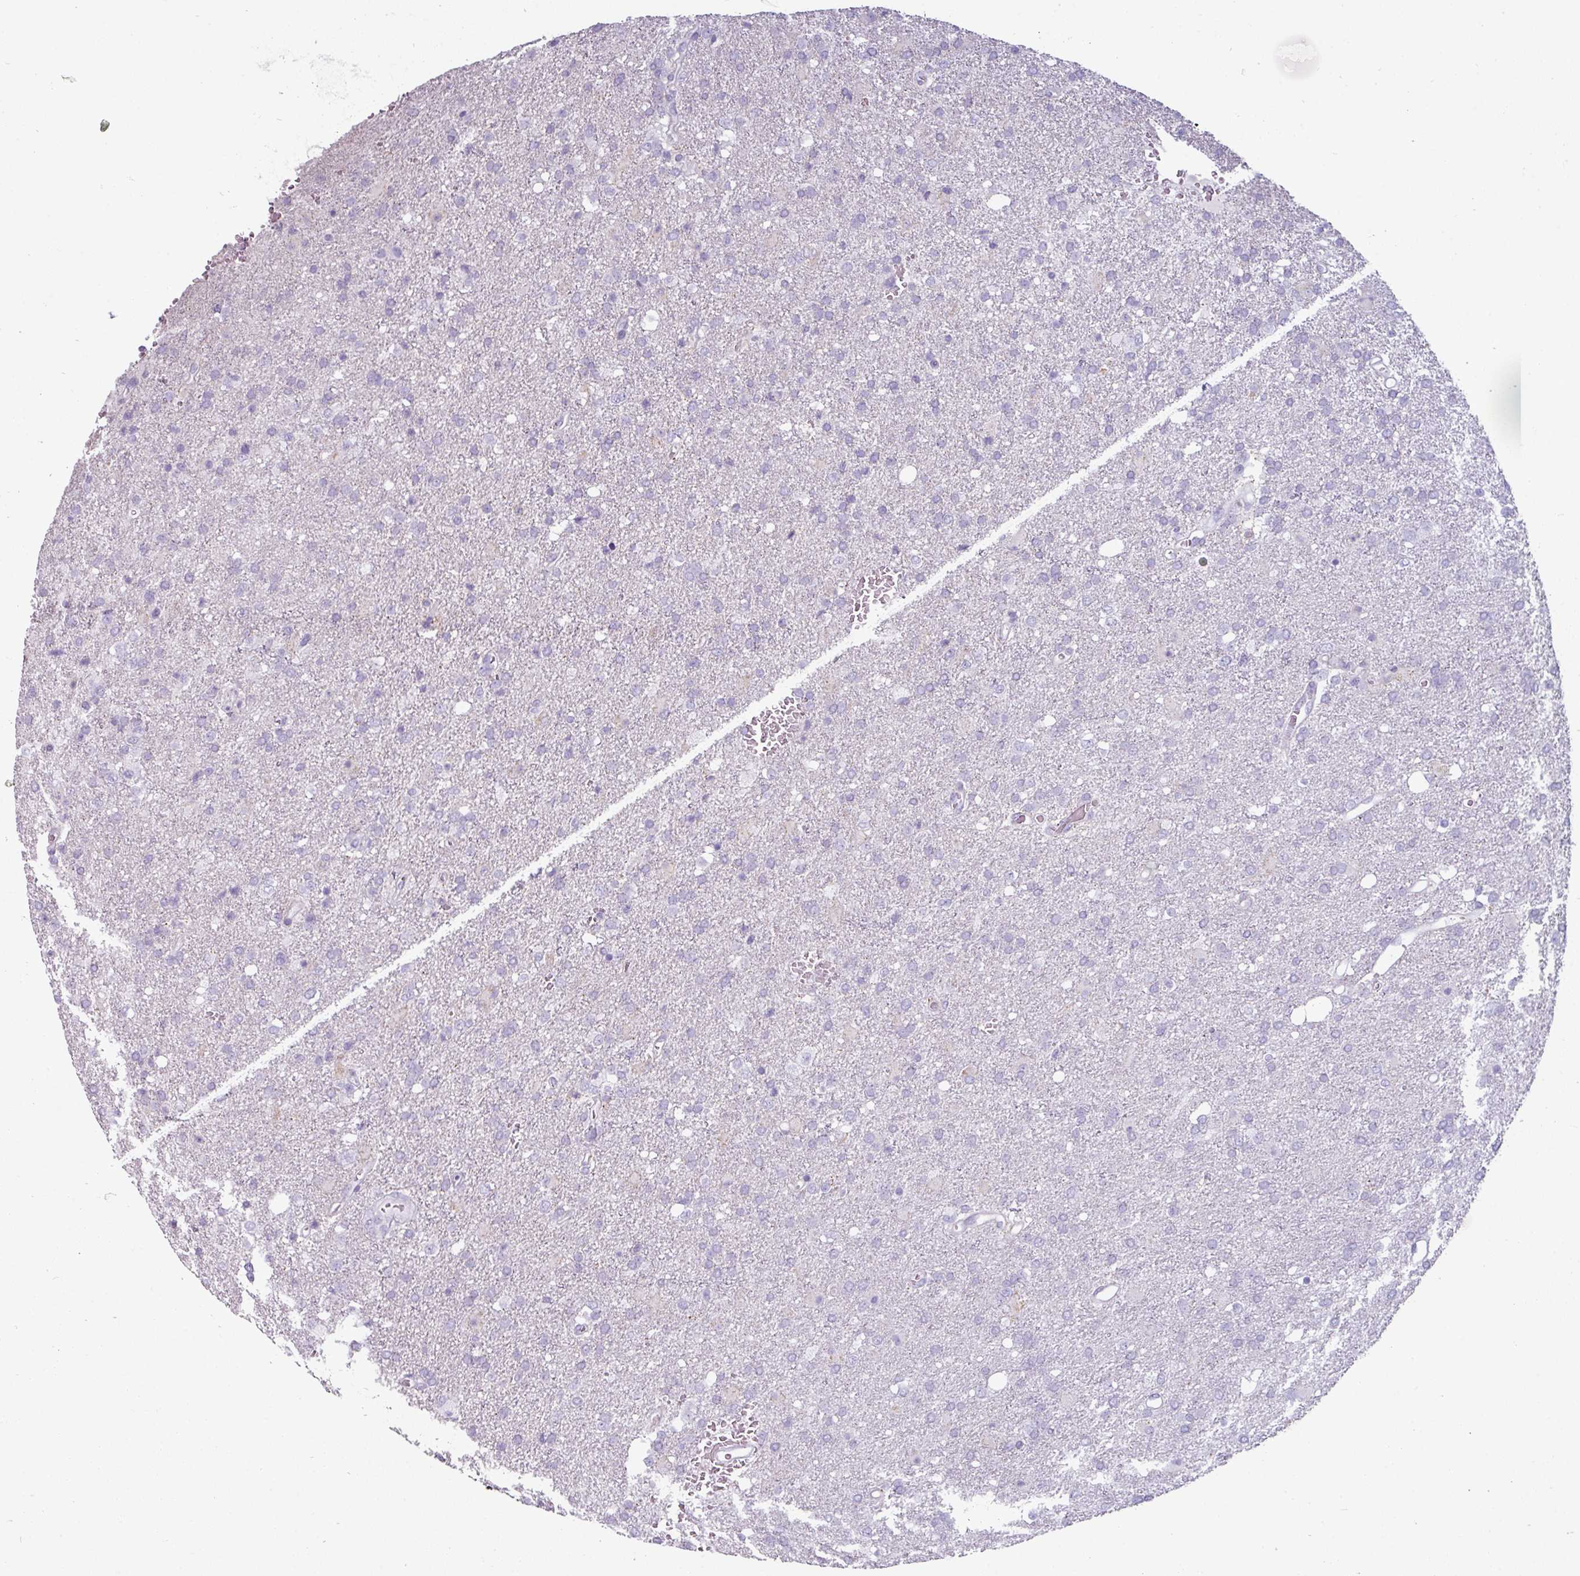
{"staining": {"intensity": "negative", "quantity": "none", "location": "none"}, "tissue": "glioma", "cell_type": "Tumor cells", "image_type": "cancer", "snomed": [{"axis": "morphology", "description": "Glioma, malignant, High grade"}, {"axis": "topography", "description": "Brain"}], "caption": "An immunohistochemistry histopathology image of glioma is shown. There is no staining in tumor cells of glioma.", "gene": "CLCA1", "patient": {"sex": "female", "age": 74}}